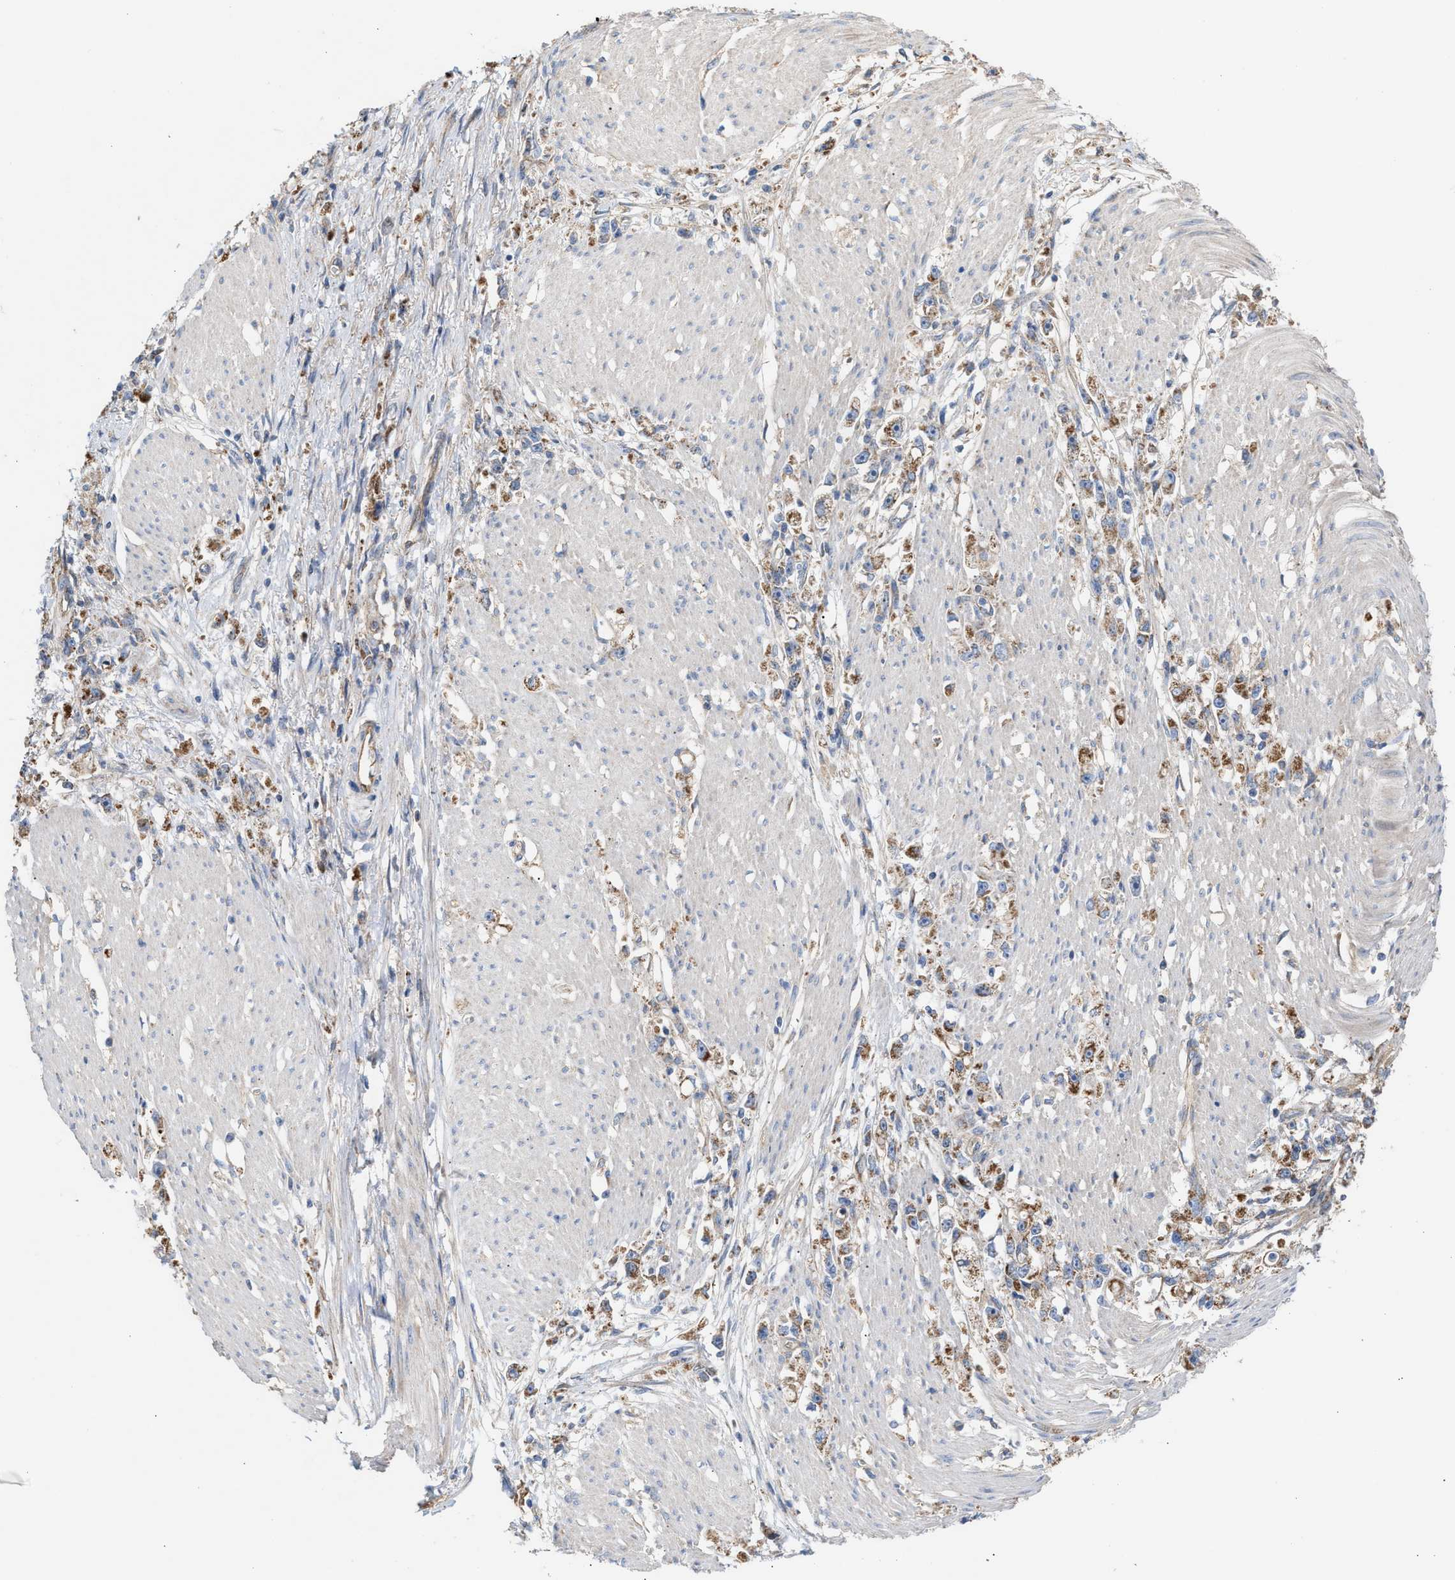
{"staining": {"intensity": "moderate", "quantity": ">75%", "location": "cytoplasmic/membranous"}, "tissue": "stomach cancer", "cell_type": "Tumor cells", "image_type": "cancer", "snomed": [{"axis": "morphology", "description": "Adenocarcinoma, NOS"}, {"axis": "topography", "description": "Stomach"}], "caption": "Immunohistochemistry (IHC) of human stomach cancer (adenocarcinoma) exhibits medium levels of moderate cytoplasmic/membranous staining in about >75% of tumor cells. The staining was performed using DAB (3,3'-diaminobenzidine) to visualize the protein expression in brown, while the nuclei were stained in blue with hematoxylin (Magnification: 20x).", "gene": "OXSM", "patient": {"sex": "female", "age": 59}}